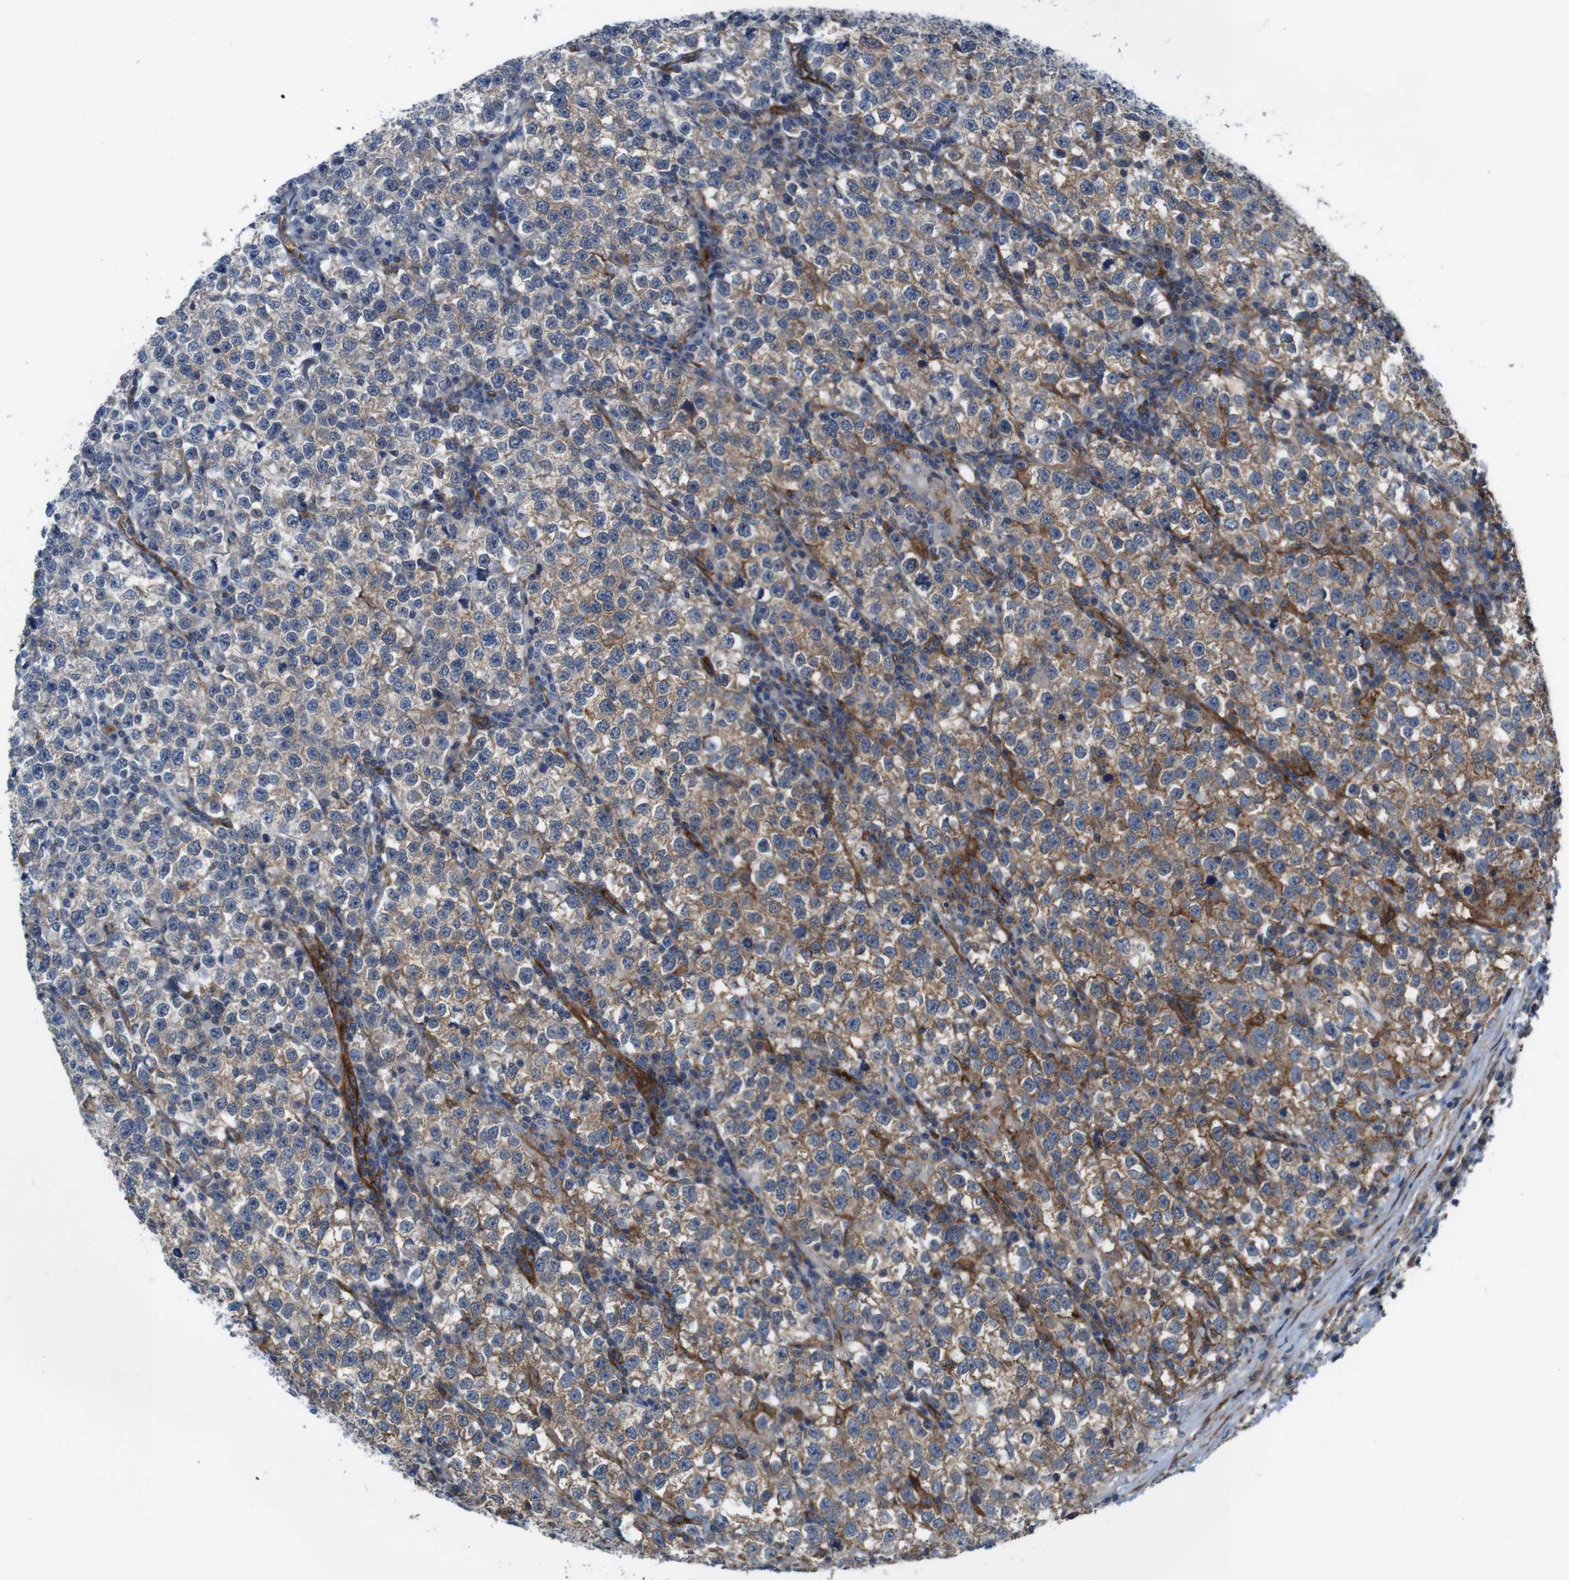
{"staining": {"intensity": "moderate", "quantity": "25%-75%", "location": "cytoplasmic/membranous"}, "tissue": "testis cancer", "cell_type": "Tumor cells", "image_type": "cancer", "snomed": [{"axis": "morphology", "description": "Normal tissue, NOS"}, {"axis": "morphology", "description": "Seminoma, NOS"}, {"axis": "topography", "description": "Testis"}], "caption": "Testis cancer stained with IHC demonstrates moderate cytoplasmic/membranous positivity in approximately 25%-75% of tumor cells. (IHC, brightfield microscopy, high magnification).", "gene": "PTGER4", "patient": {"sex": "male", "age": 43}}